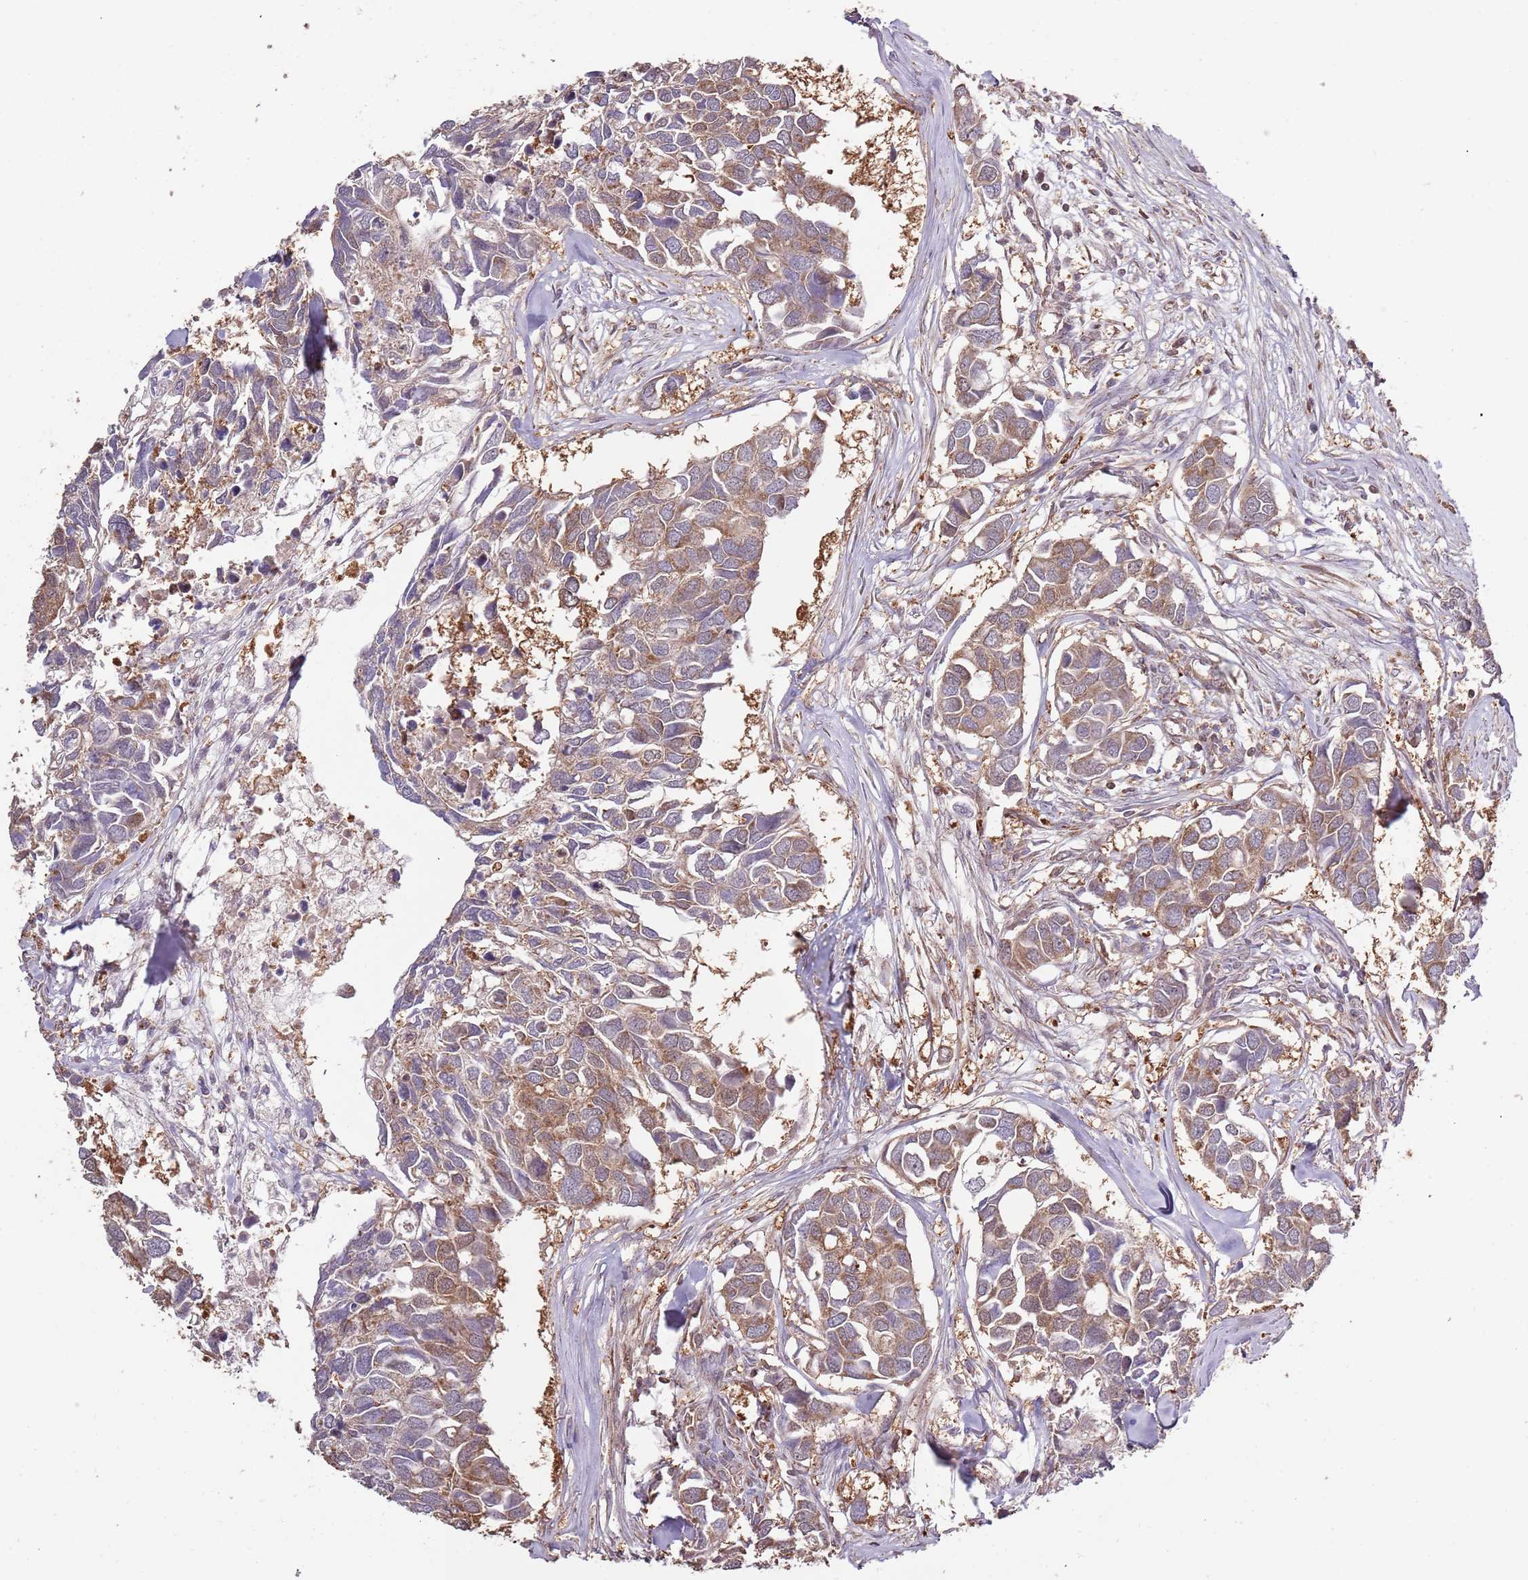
{"staining": {"intensity": "moderate", "quantity": ">75%", "location": "cytoplasmic/membranous"}, "tissue": "breast cancer", "cell_type": "Tumor cells", "image_type": "cancer", "snomed": [{"axis": "morphology", "description": "Duct carcinoma"}, {"axis": "topography", "description": "Breast"}], "caption": "Breast cancer (invasive ductal carcinoma) tissue demonstrates moderate cytoplasmic/membranous expression in about >75% of tumor cells, visualized by immunohistochemistry.", "gene": "IL17RD", "patient": {"sex": "female", "age": 83}}